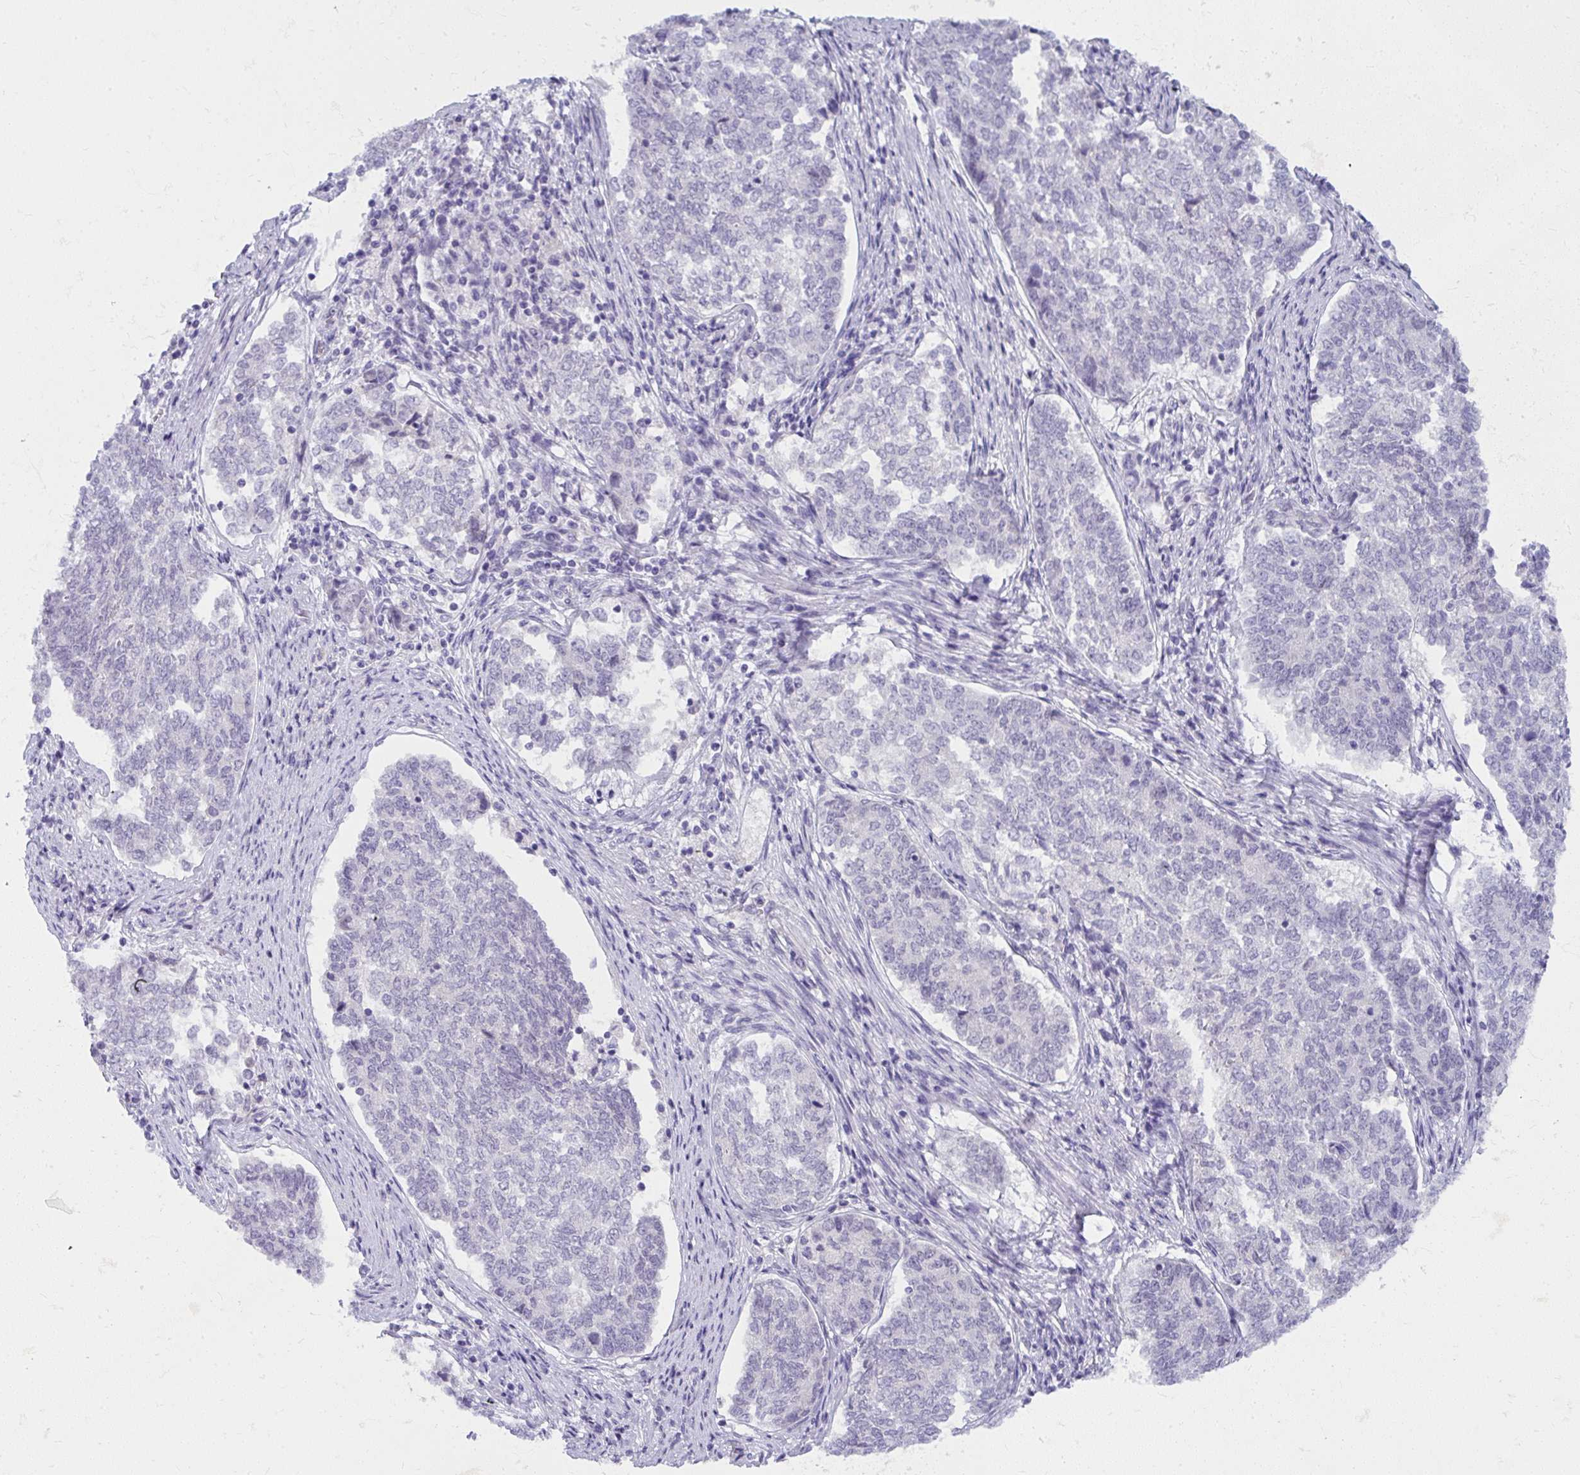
{"staining": {"intensity": "negative", "quantity": "none", "location": "none"}, "tissue": "endometrial cancer", "cell_type": "Tumor cells", "image_type": "cancer", "snomed": [{"axis": "morphology", "description": "Adenocarcinoma, NOS"}, {"axis": "topography", "description": "Endometrium"}], "caption": "Immunohistochemistry (IHC) image of neoplastic tissue: endometrial cancer stained with DAB exhibits no significant protein expression in tumor cells.", "gene": "UGT3A2", "patient": {"sex": "female", "age": 80}}